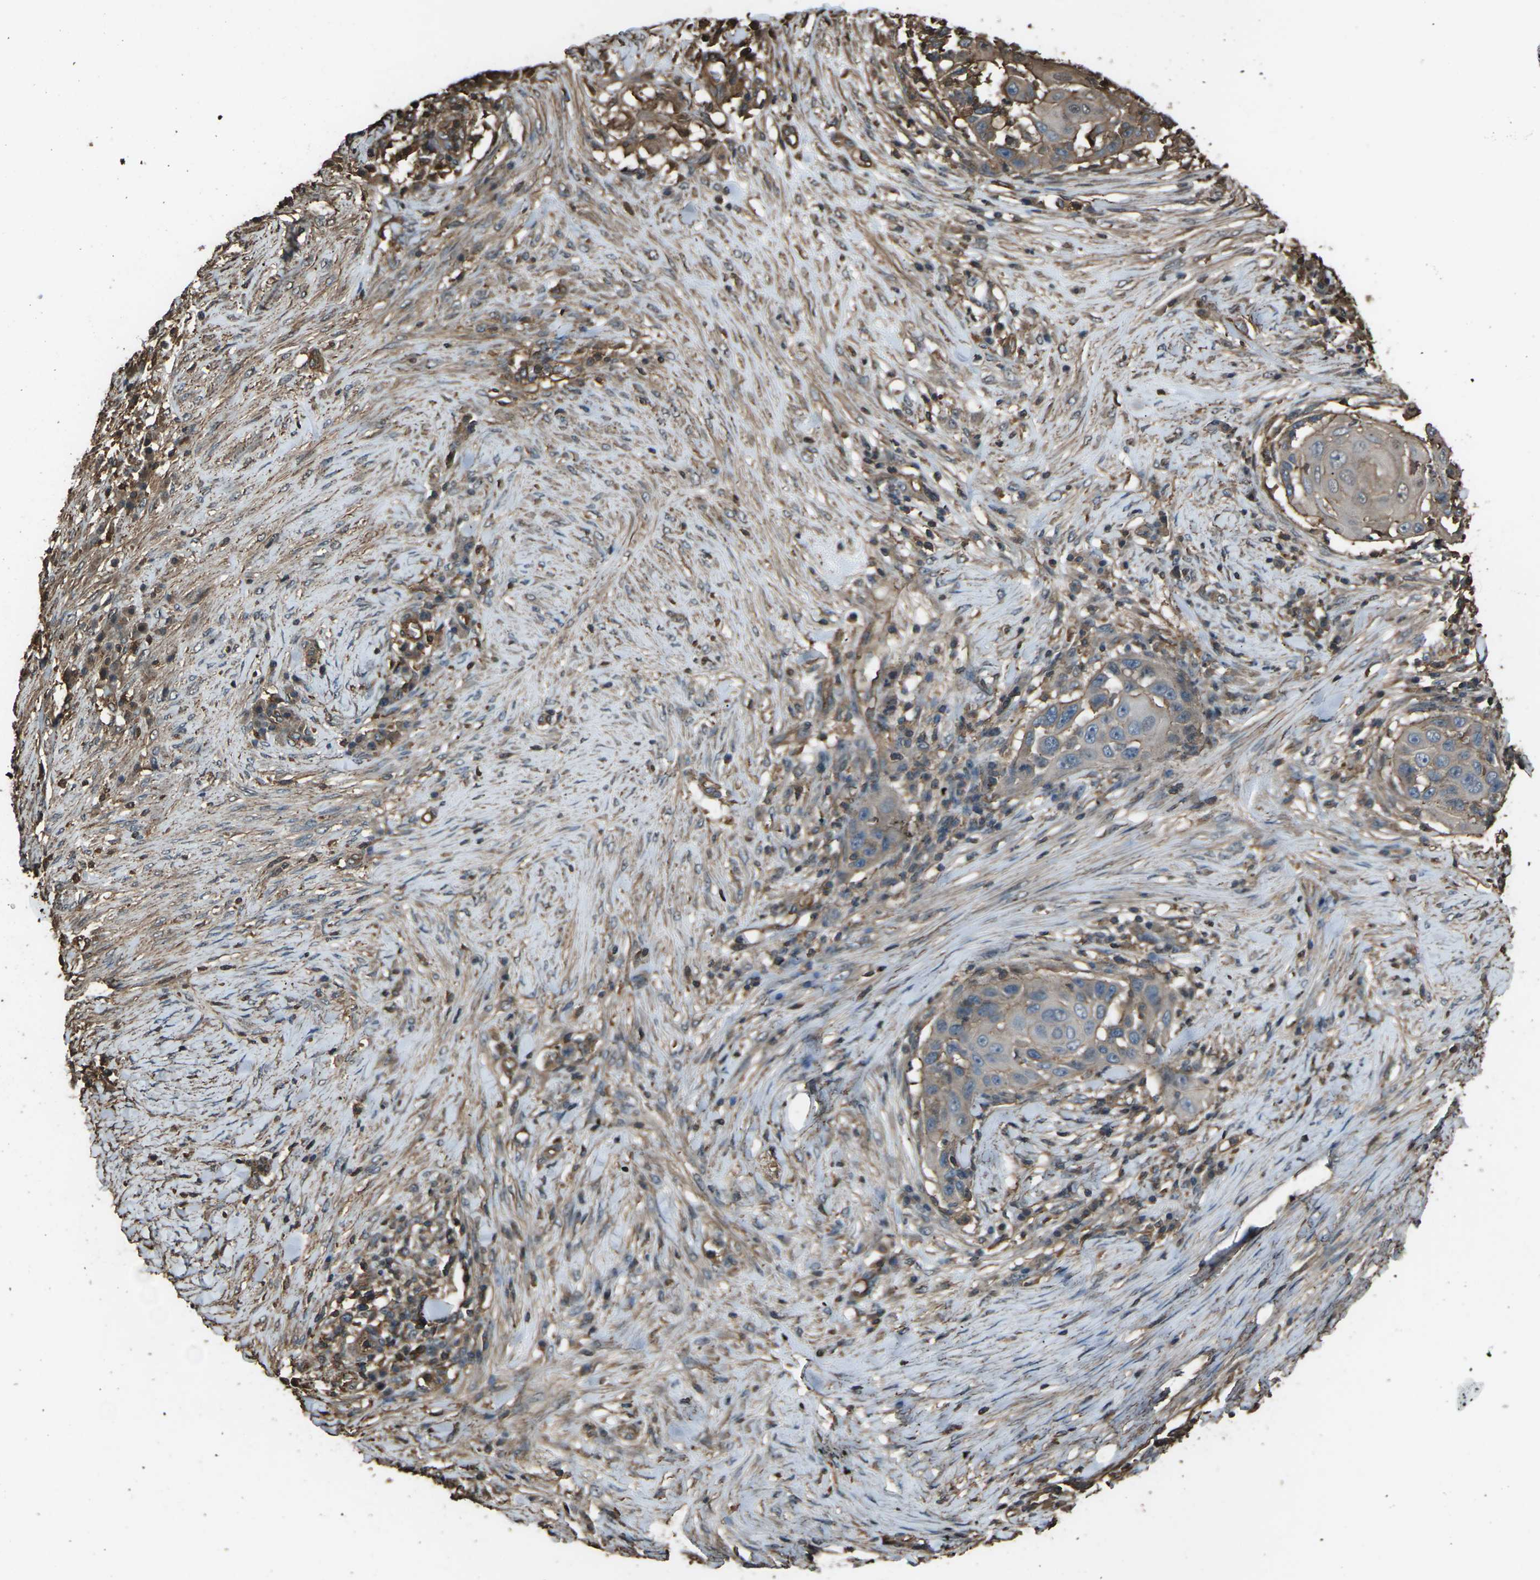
{"staining": {"intensity": "moderate", "quantity": "<25%", "location": "cytoplasmic/membranous"}, "tissue": "skin cancer", "cell_type": "Tumor cells", "image_type": "cancer", "snomed": [{"axis": "morphology", "description": "Squamous cell carcinoma, NOS"}, {"axis": "topography", "description": "Skin"}], "caption": "Skin squamous cell carcinoma stained with a protein marker demonstrates moderate staining in tumor cells.", "gene": "DHPS", "patient": {"sex": "female", "age": 44}}